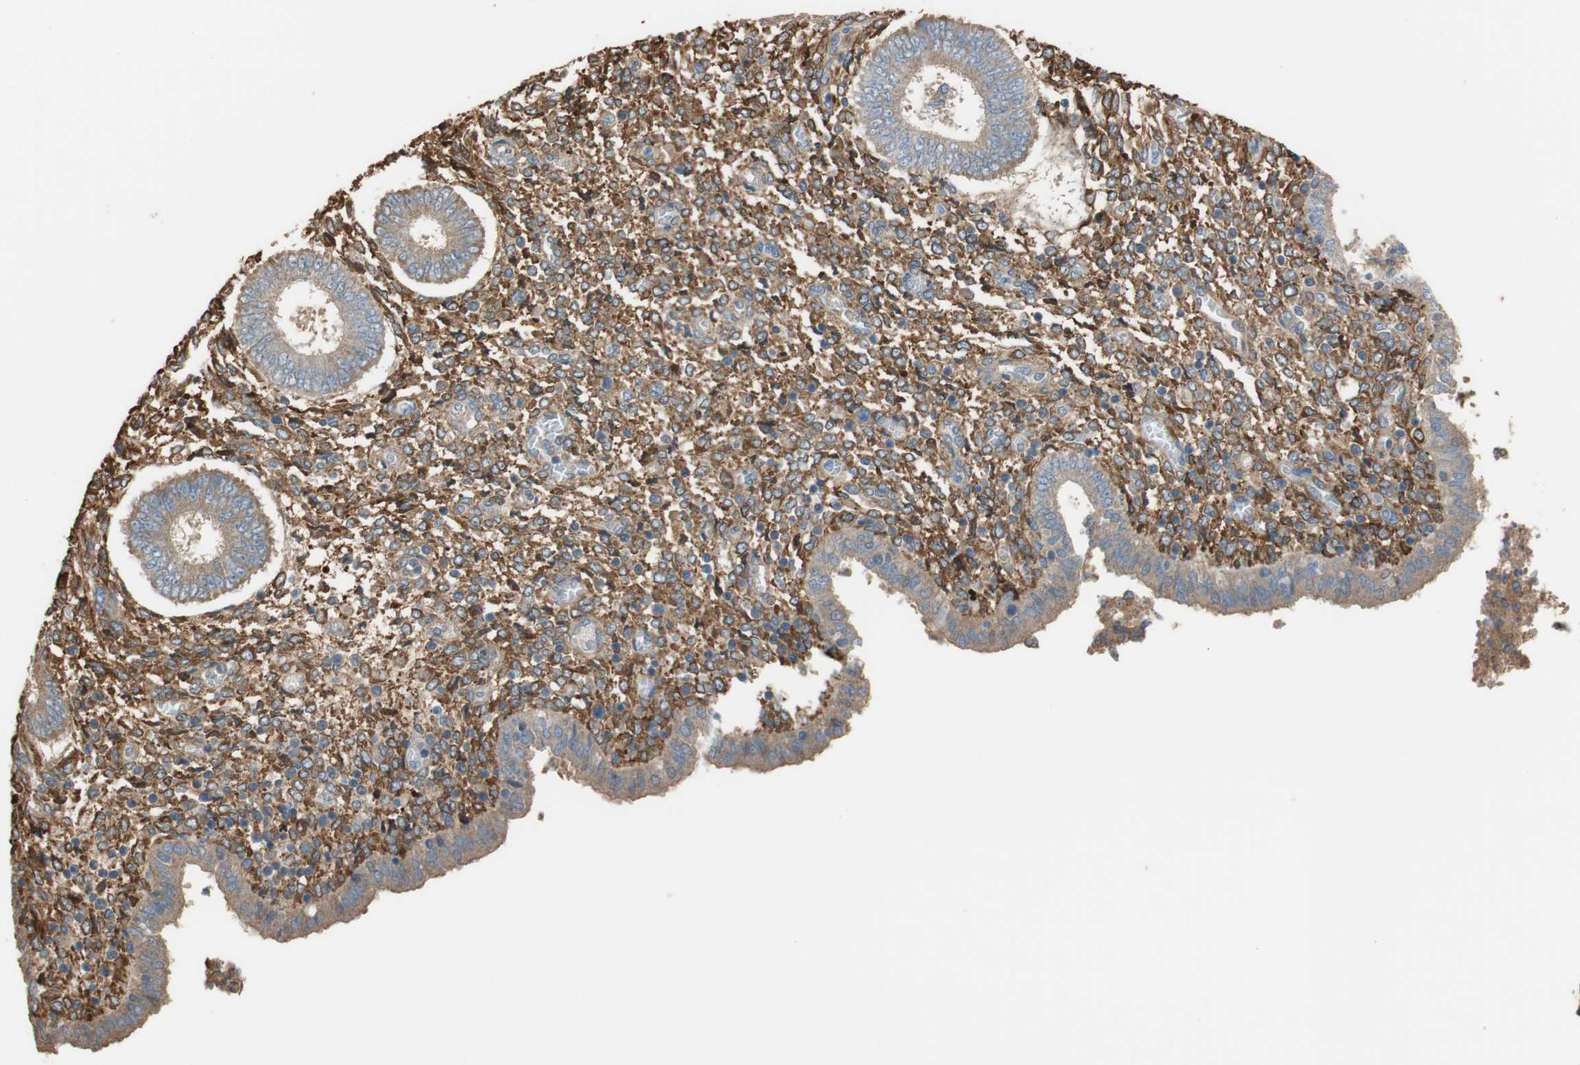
{"staining": {"intensity": "strong", "quantity": "25%-75%", "location": "cytoplasmic/membranous"}, "tissue": "endometrium", "cell_type": "Cells in endometrial stroma", "image_type": "normal", "snomed": [{"axis": "morphology", "description": "Normal tissue, NOS"}, {"axis": "topography", "description": "Endometrium"}], "caption": "Immunohistochemistry photomicrograph of normal human endometrium stained for a protein (brown), which displays high levels of strong cytoplasmic/membranous positivity in approximately 25%-75% of cells in endometrial stroma.", "gene": "ALDH1A2", "patient": {"sex": "female", "age": 35}}